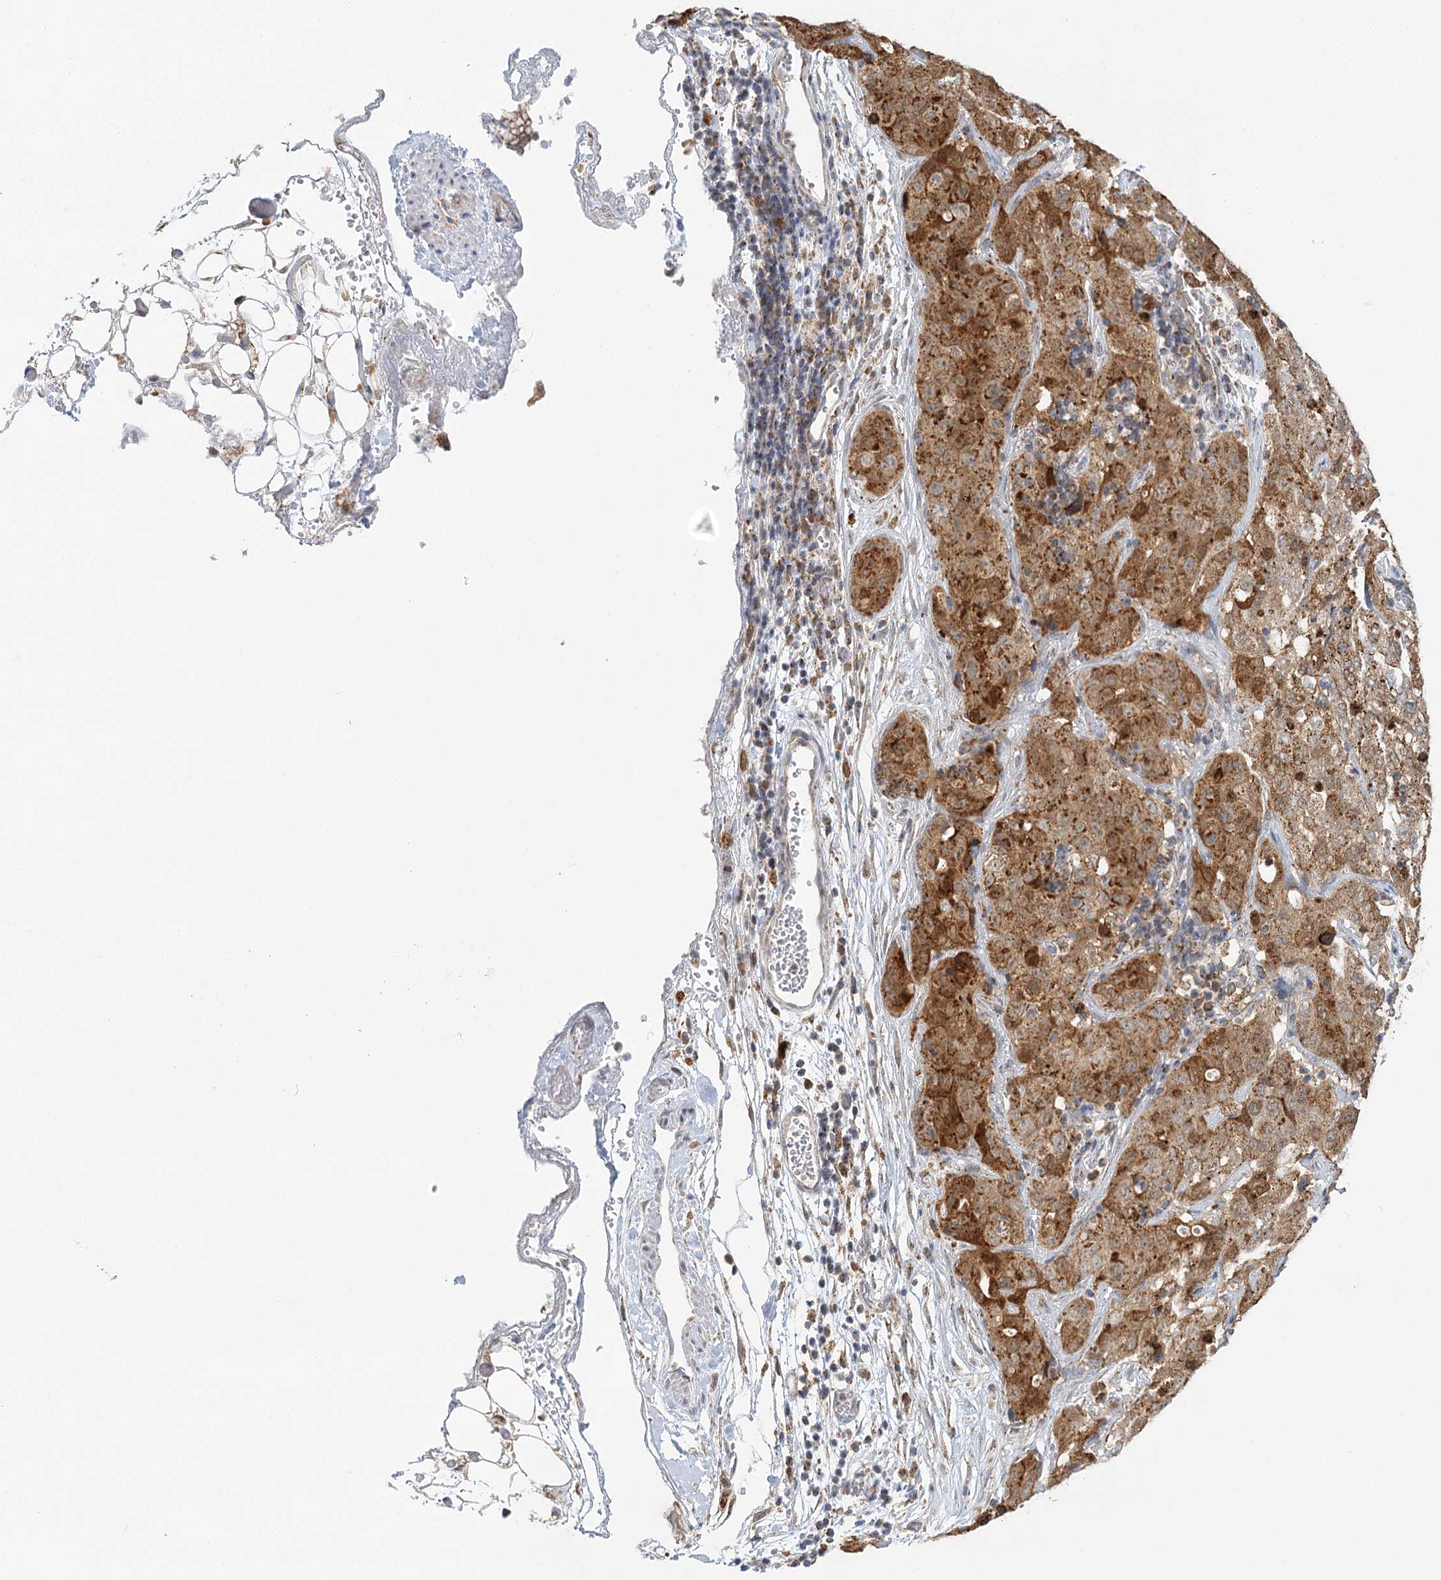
{"staining": {"intensity": "strong", "quantity": ">75%", "location": "cytoplasmic/membranous"}, "tissue": "stomach cancer", "cell_type": "Tumor cells", "image_type": "cancer", "snomed": [{"axis": "morphology", "description": "Normal tissue, NOS"}, {"axis": "morphology", "description": "Adenocarcinoma, NOS"}, {"axis": "topography", "description": "Lymph node"}, {"axis": "topography", "description": "Stomach"}], "caption": "An image of human stomach adenocarcinoma stained for a protein shows strong cytoplasmic/membranous brown staining in tumor cells.", "gene": "TAS1R1", "patient": {"sex": "male", "age": 48}}